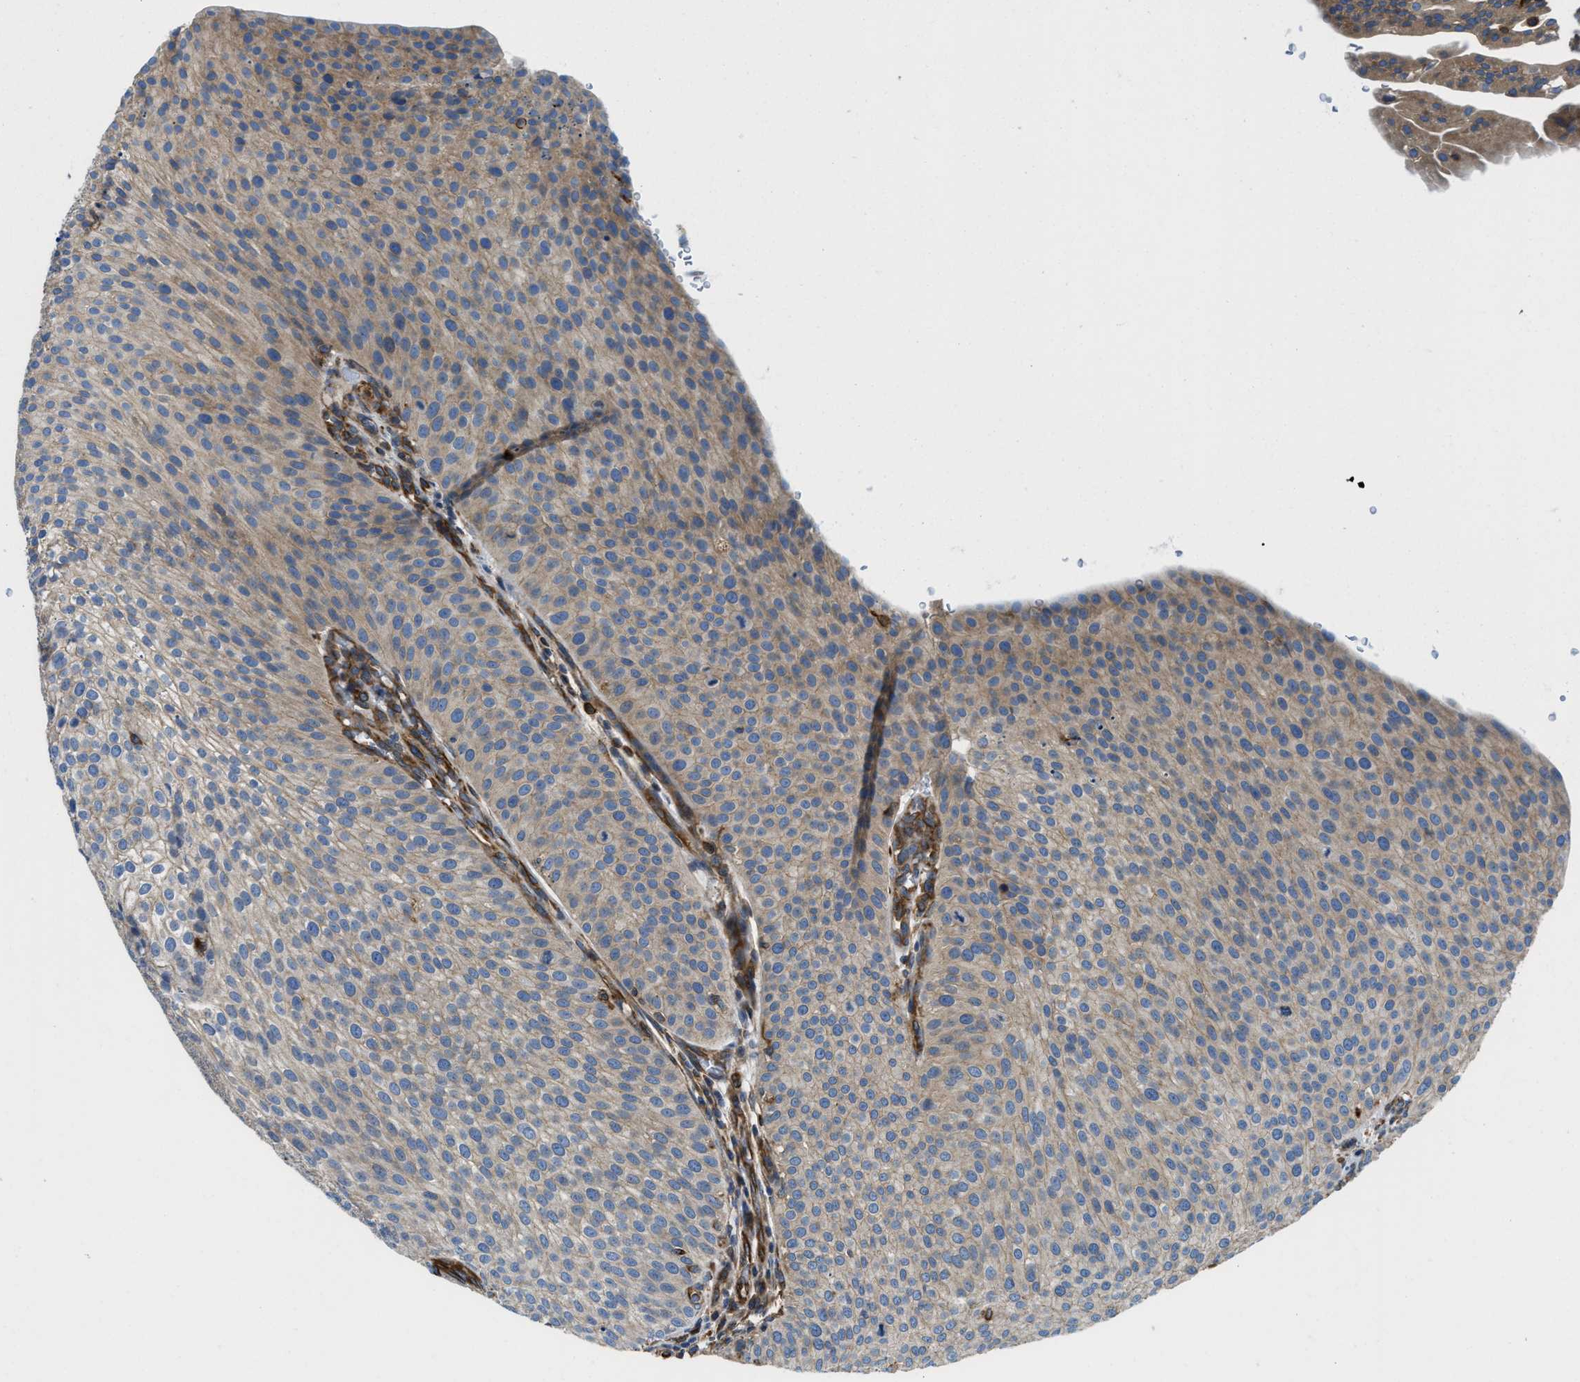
{"staining": {"intensity": "weak", "quantity": ">75%", "location": "cytoplasmic/membranous"}, "tissue": "urothelial cancer", "cell_type": "Tumor cells", "image_type": "cancer", "snomed": [{"axis": "morphology", "description": "Urothelial carcinoma, Low grade"}, {"axis": "topography", "description": "Smooth muscle"}, {"axis": "topography", "description": "Urinary bladder"}], "caption": "An image of human low-grade urothelial carcinoma stained for a protein demonstrates weak cytoplasmic/membranous brown staining in tumor cells.", "gene": "HSD17B12", "patient": {"sex": "male", "age": 60}}